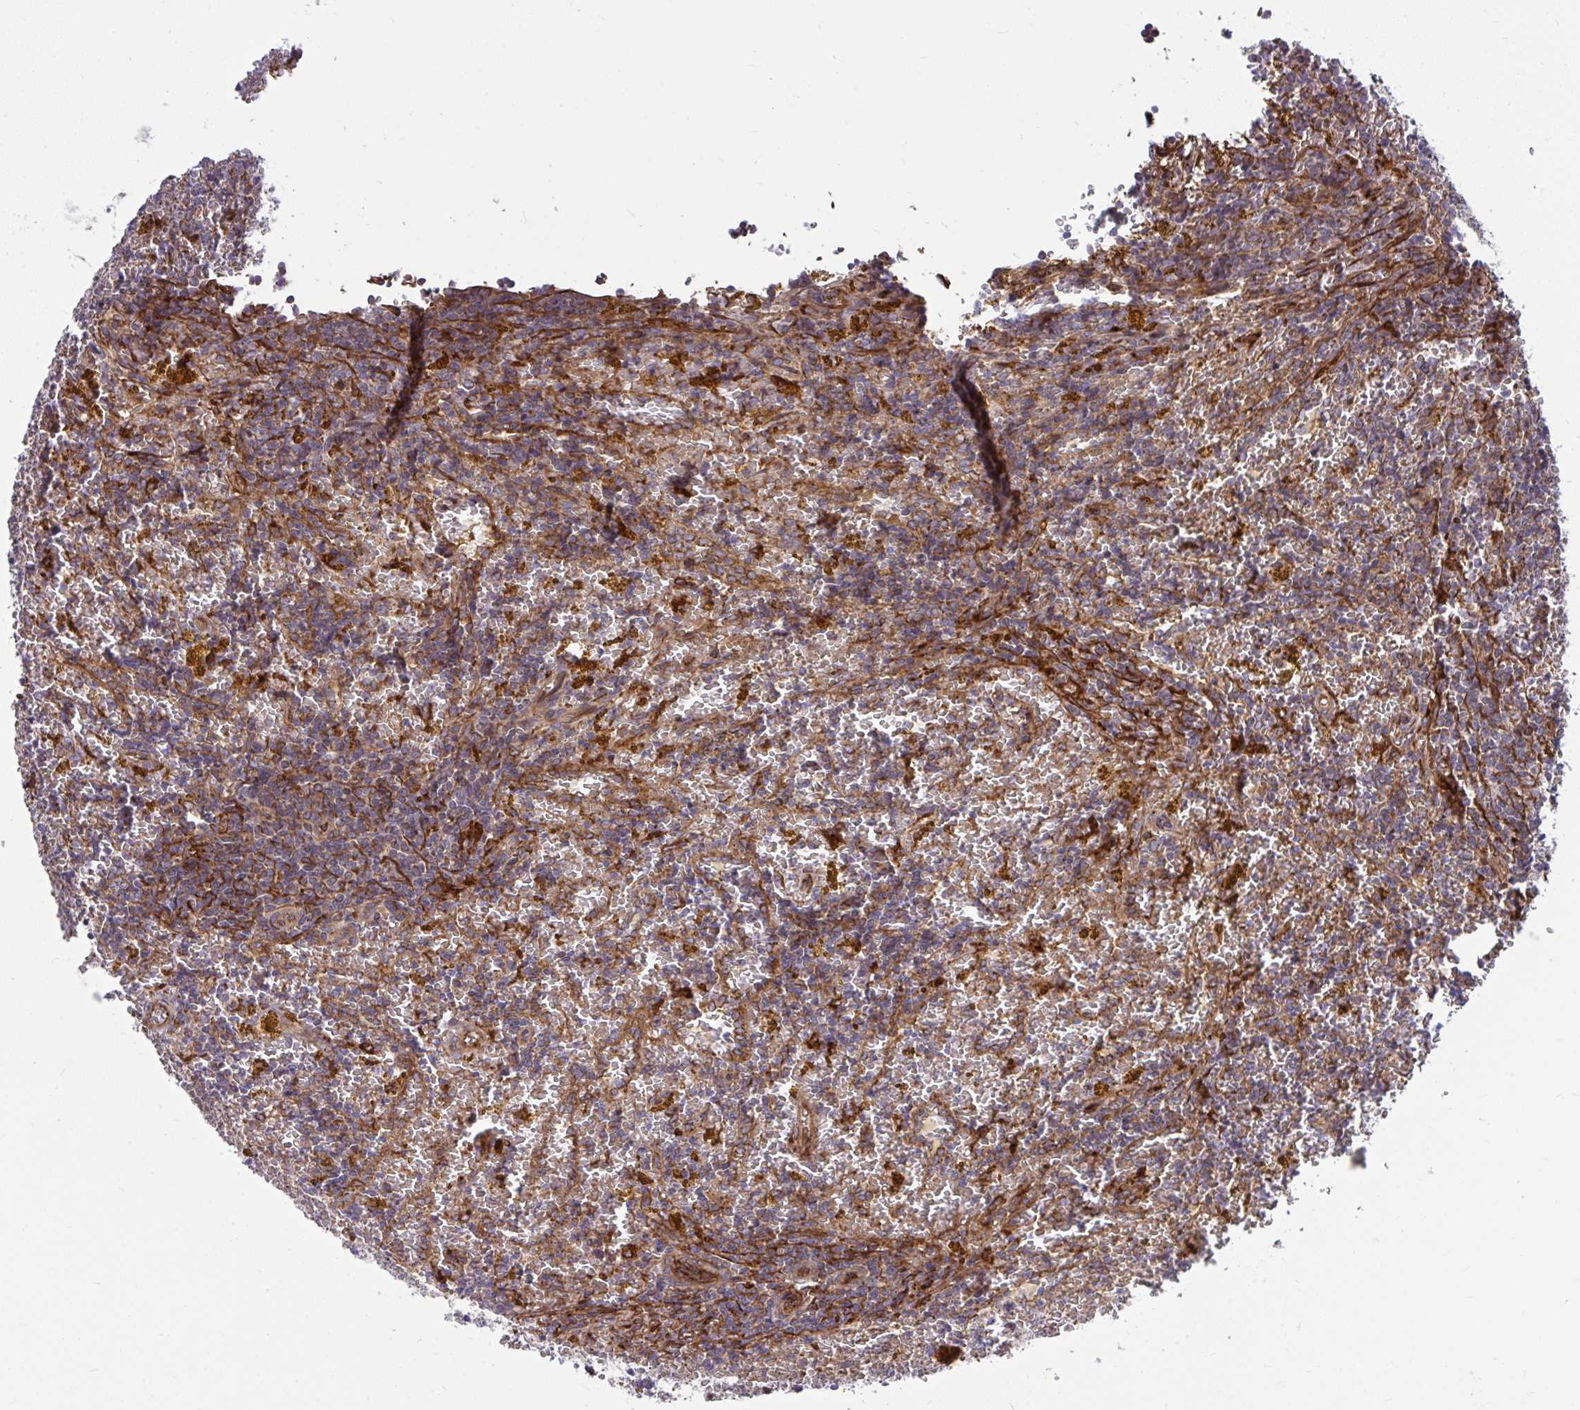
{"staining": {"intensity": "weak", "quantity": "25%-75%", "location": "cytoplasmic/membranous"}, "tissue": "lymphoma", "cell_type": "Tumor cells", "image_type": "cancer", "snomed": [{"axis": "morphology", "description": "Malignant lymphoma, non-Hodgkin's type, Low grade"}, {"axis": "topography", "description": "Spleen"}, {"axis": "topography", "description": "Lymph node"}], "caption": "Immunohistochemistry of low-grade malignant lymphoma, non-Hodgkin's type displays low levels of weak cytoplasmic/membranous positivity in approximately 25%-75% of tumor cells. The staining is performed using DAB brown chromogen to label protein expression. The nuclei are counter-stained blue using hematoxylin.", "gene": "STIM2", "patient": {"sex": "female", "age": 66}}